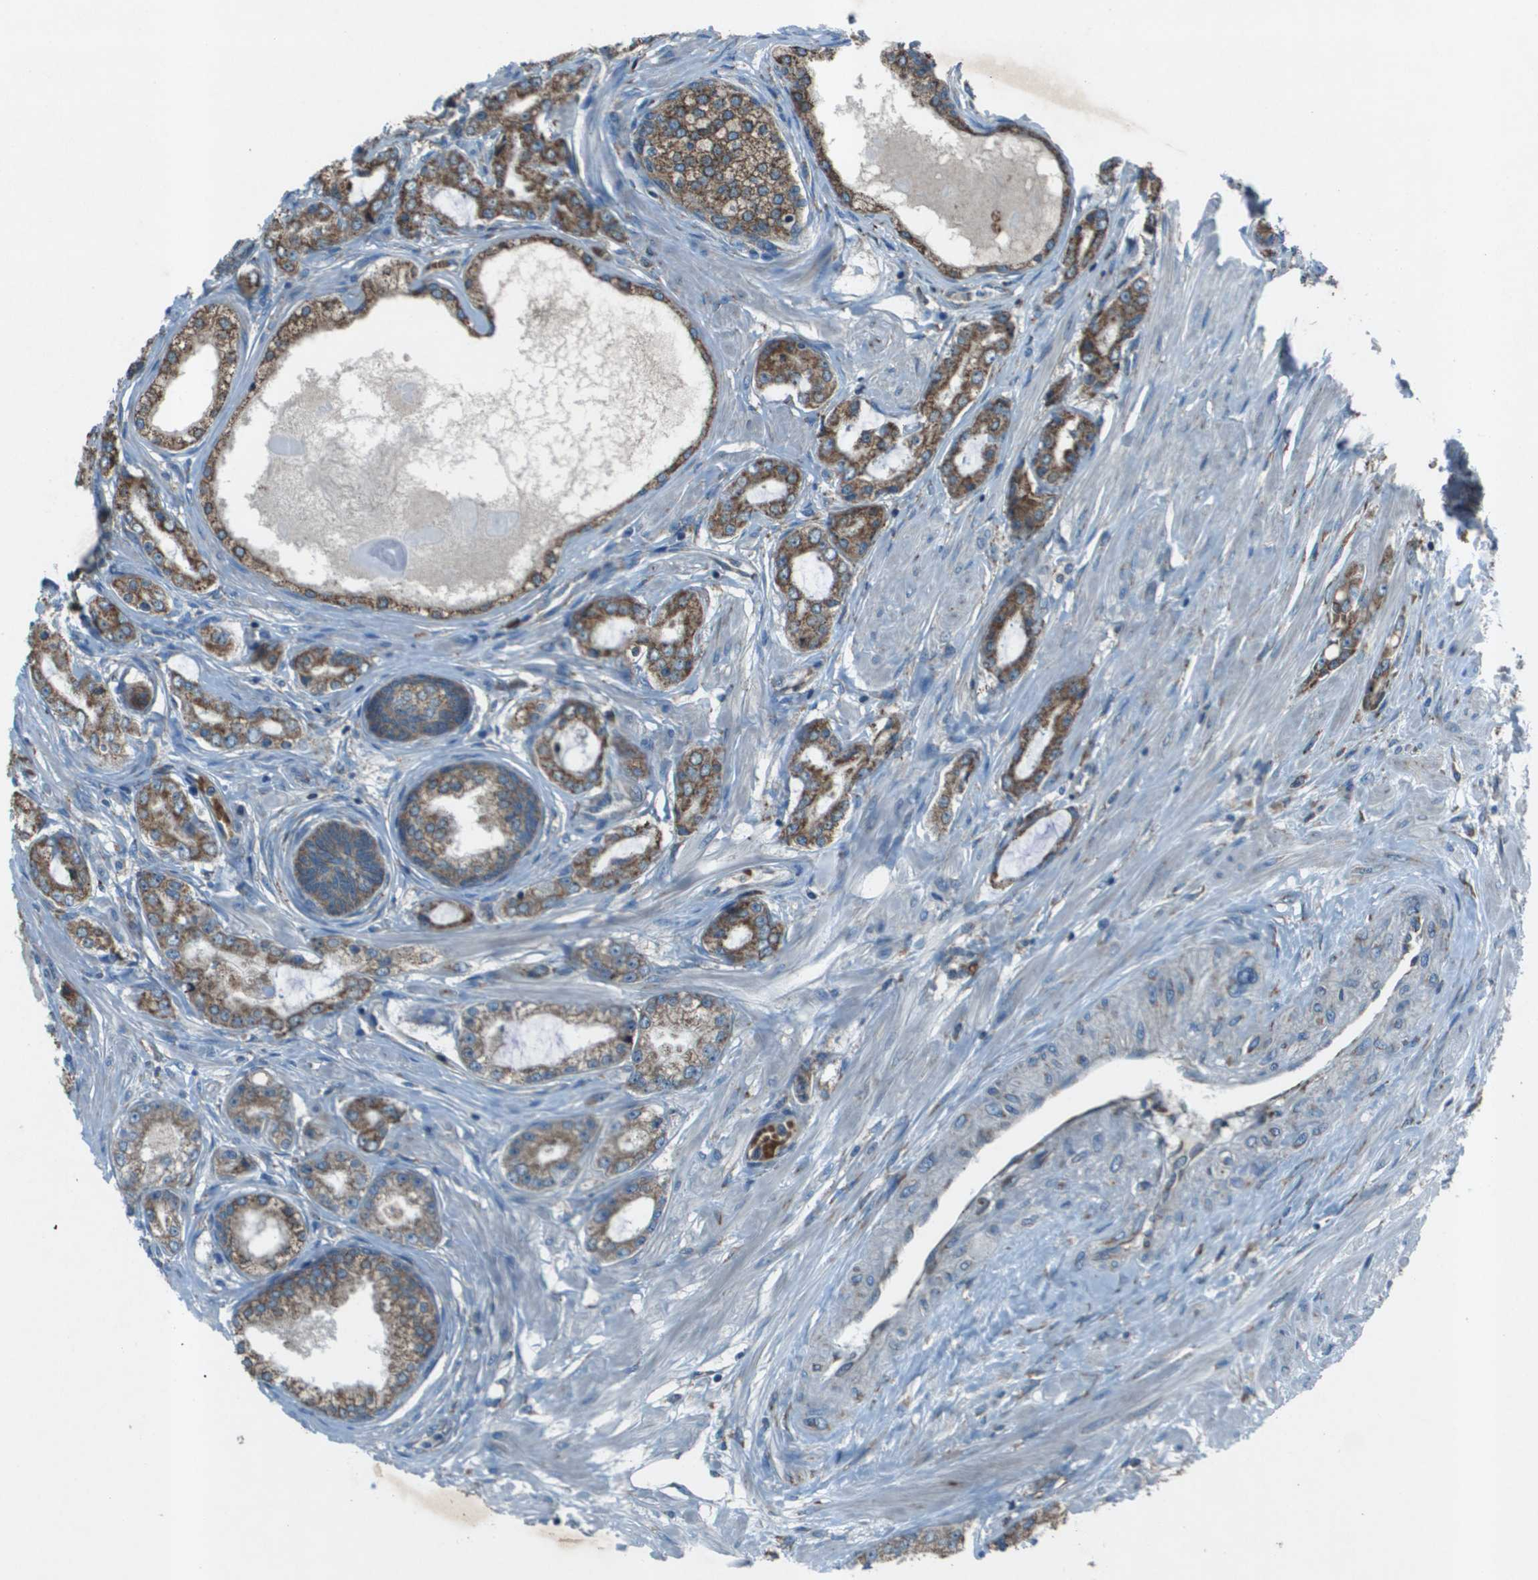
{"staining": {"intensity": "moderate", "quantity": ">75%", "location": "cytoplasmic/membranous"}, "tissue": "prostate cancer", "cell_type": "Tumor cells", "image_type": "cancer", "snomed": [{"axis": "morphology", "description": "Adenocarcinoma, Low grade"}, {"axis": "topography", "description": "Prostate"}], "caption": "Prostate adenocarcinoma (low-grade) stained for a protein (brown) demonstrates moderate cytoplasmic/membranous positive expression in approximately >75% of tumor cells.", "gene": "UTS2", "patient": {"sex": "male", "age": 63}}